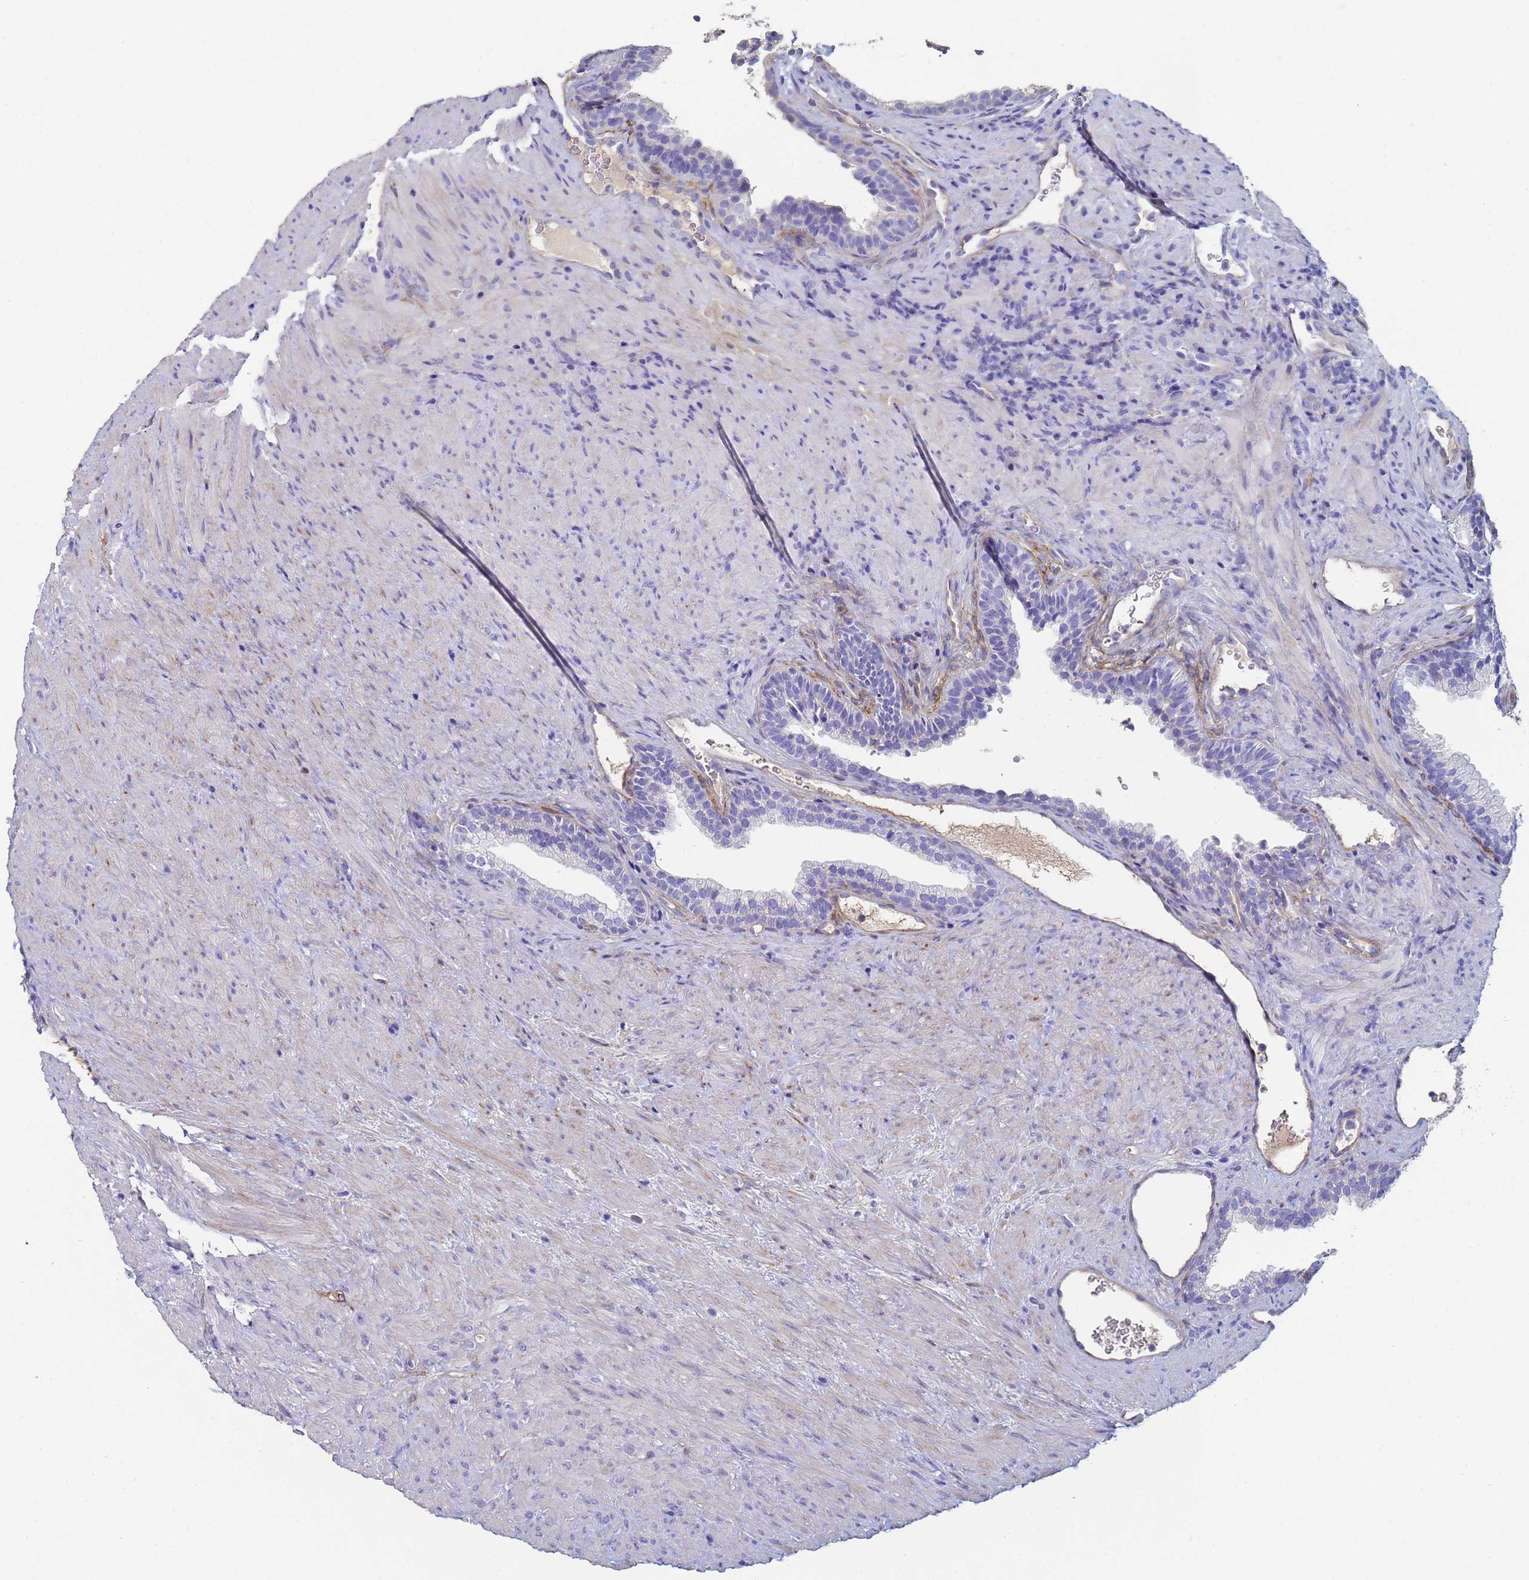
{"staining": {"intensity": "negative", "quantity": "none", "location": "none"}, "tissue": "prostate", "cell_type": "Glandular cells", "image_type": "normal", "snomed": [{"axis": "morphology", "description": "Normal tissue, NOS"}, {"axis": "topography", "description": "Prostate"}], "caption": "Immunohistochemistry of normal prostate exhibits no positivity in glandular cells. (Brightfield microscopy of DAB (3,3'-diaminobenzidine) IHC at high magnification).", "gene": "ABCA8", "patient": {"sex": "male", "age": 76}}